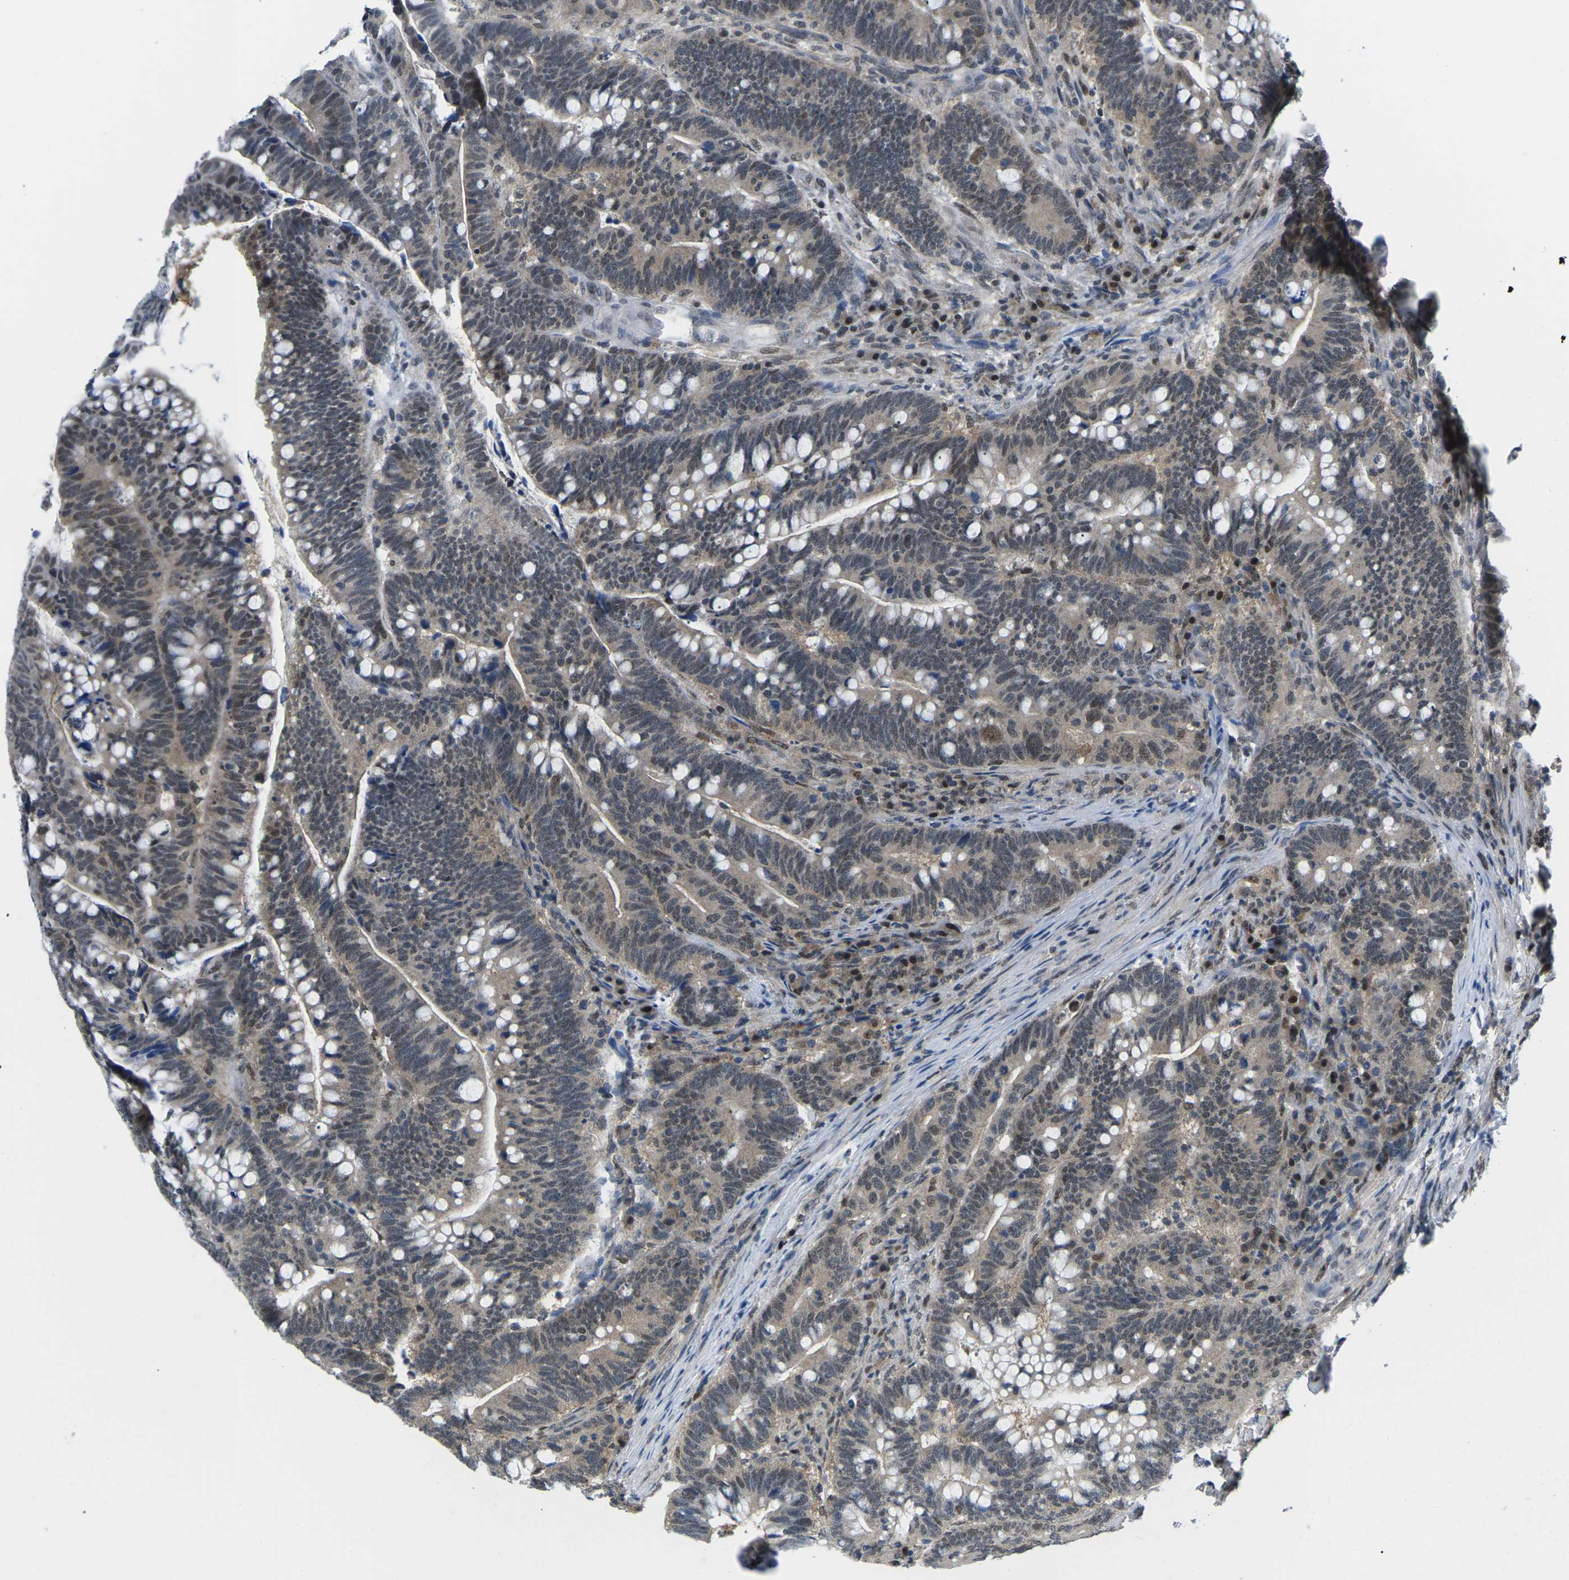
{"staining": {"intensity": "moderate", "quantity": "25%-75%", "location": "cytoplasmic/membranous,nuclear"}, "tissue": "colorectal cancer", "cell_type": "Tumor cells", "image_type": "cancer", "snomed": [{"axis": "morphology", "description": "Normal tissue, NOS"}, {"axis": "morphology", "description": "Adenocarcinoma, NOS"}, {"axis": "topography", "description": "Colon"}], "caption": "This is an image of immunohistochemistry (IHC) staining of colorectal cancer (adenocarcinoma), which shows moderate staining in the cytoplasmic/membranous and nuclear of tumor cells.", "gene": "UBA7", "patient": {"sex": "female", "age": 66}}